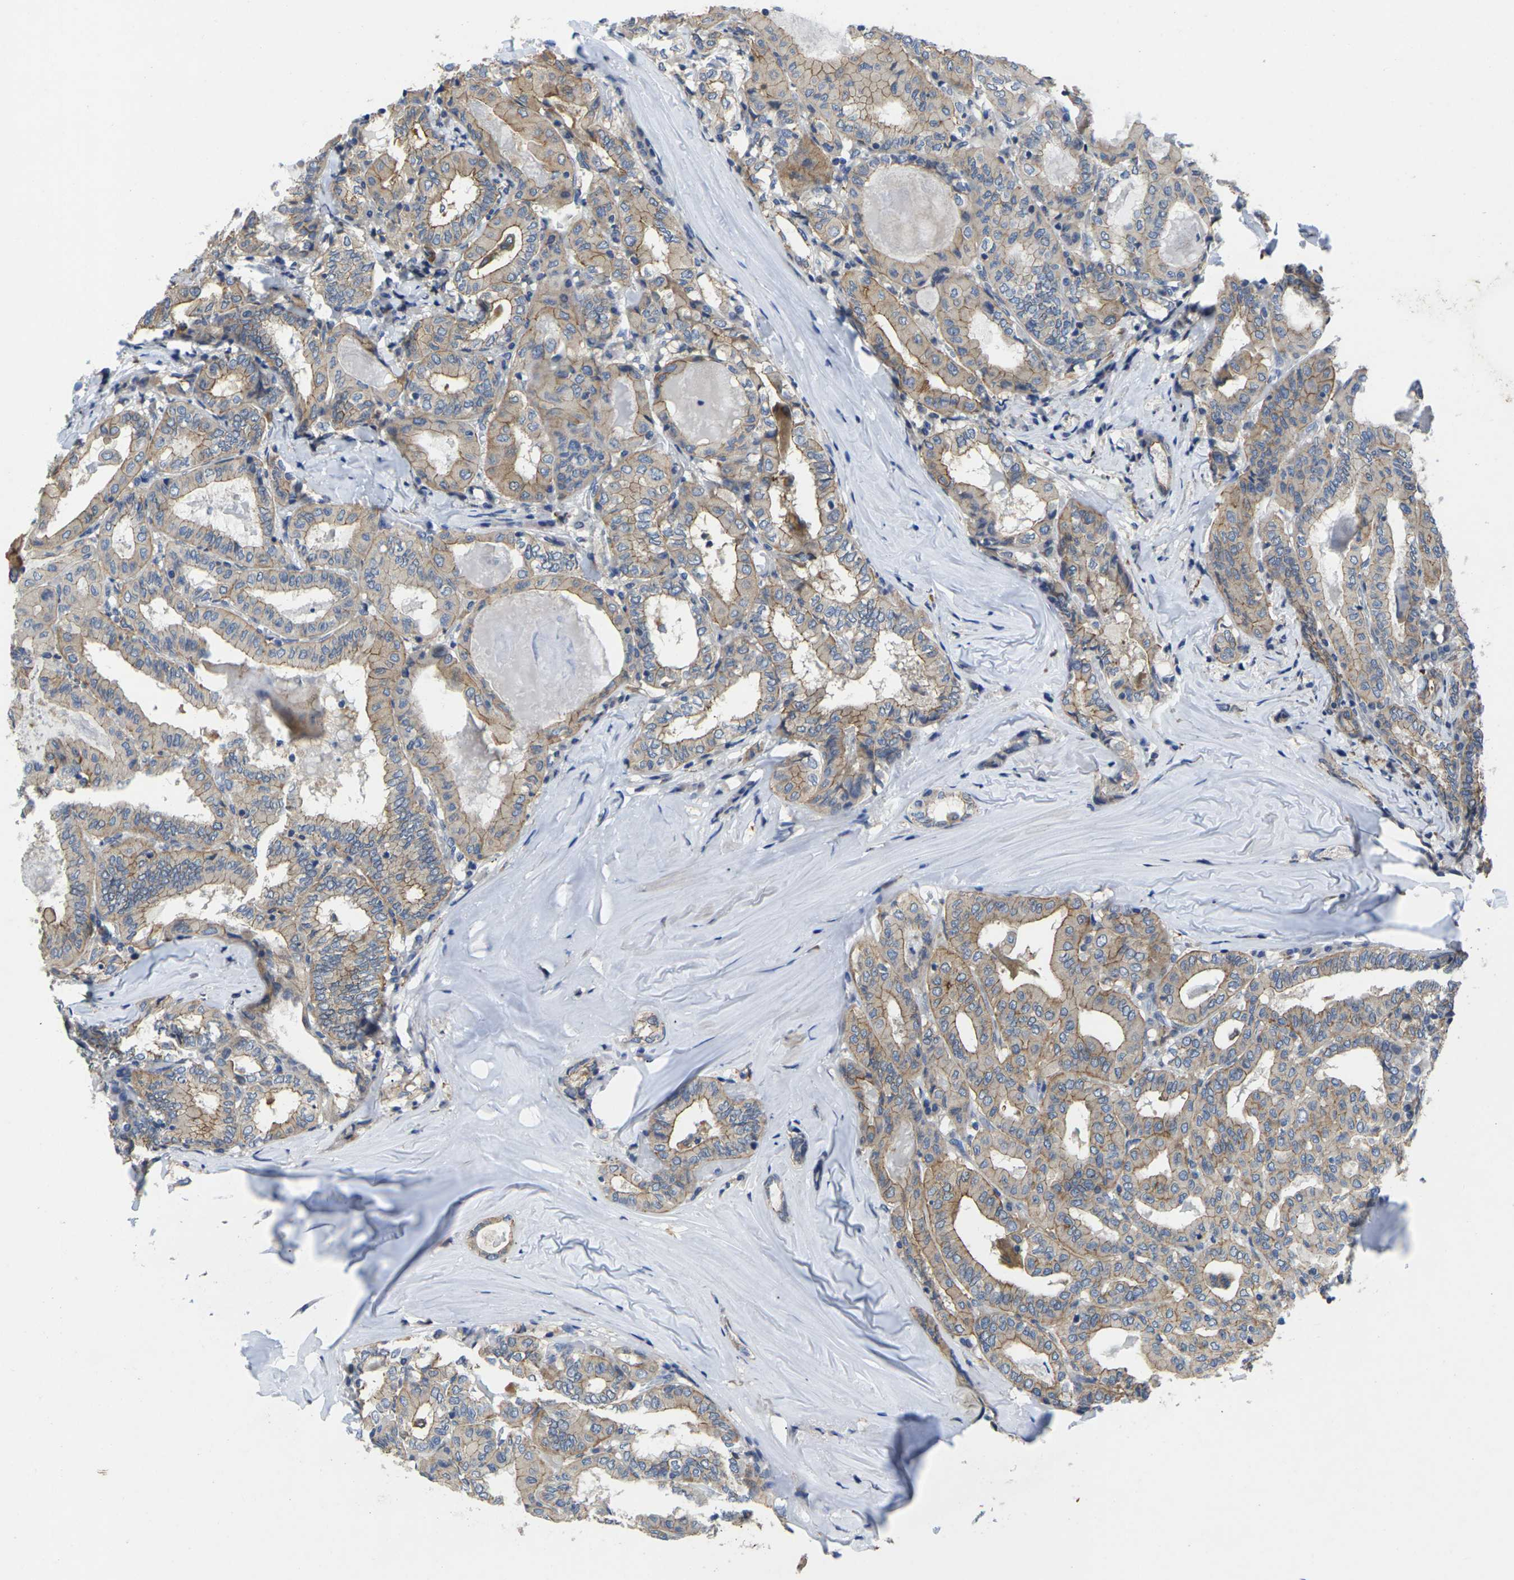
{"staining": {"intensity": "moderate", "quantity": ">75%", "location": "cytoplasmic/membranous"}, "tissue": "thyroid cancer", "cell_type": "Tumor cells", "image_type": "cancer", "snomed": [{"axis": "morphology", "description": "Papillary adenocarcinoma, NOS"}, {"axis": "topography", "description": "Thyroid gland"}], "caption": "A brown stain shows moderate cytoplasmic/membranous positivity of a protein in human thyroid cancer (papillary adenocarcinoma) tumor cells.", "gene": "SCNN1A", "patient": {"sex": "female", "age": 42}}